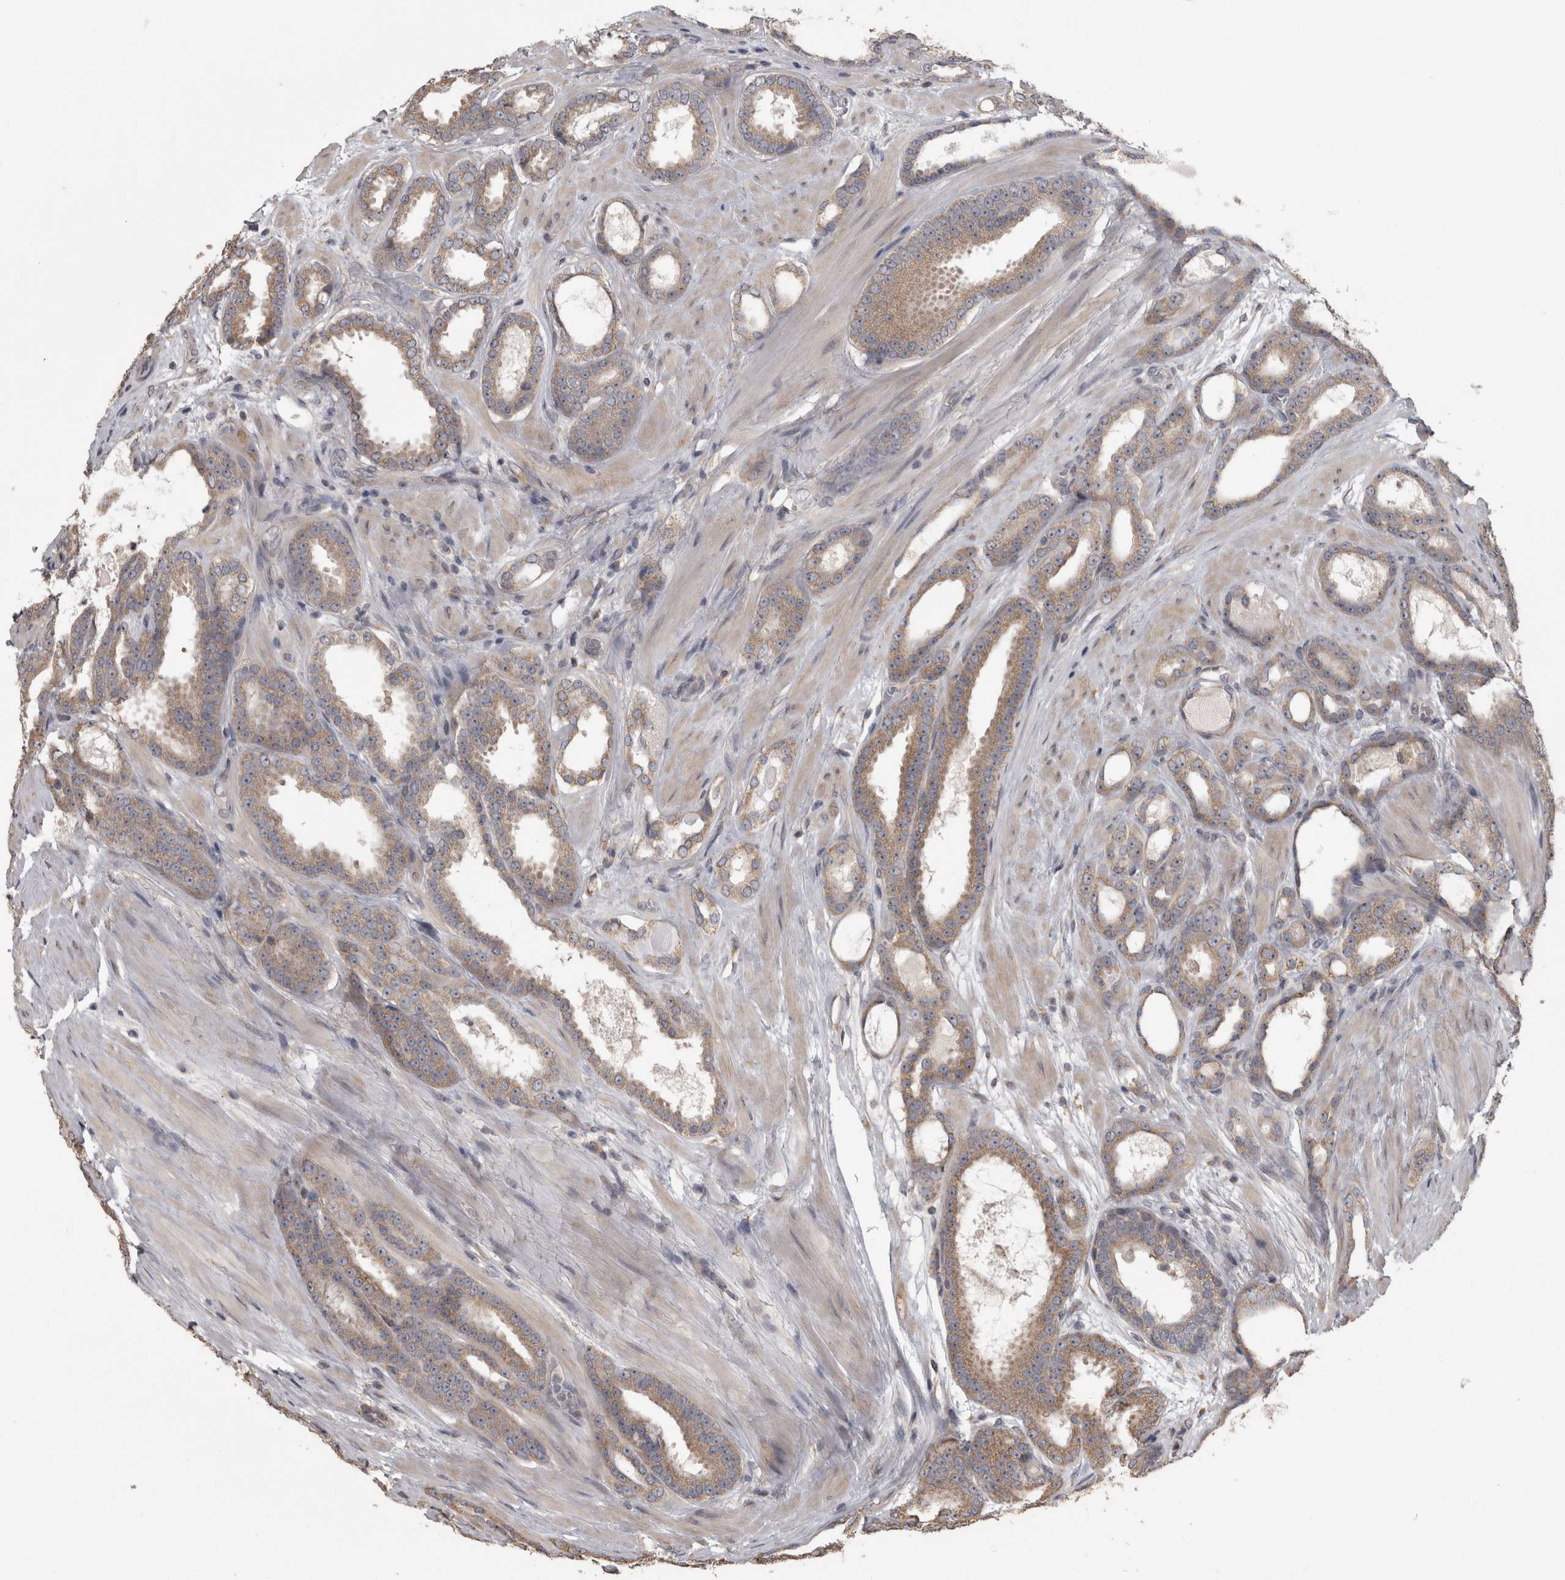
{"staining": {"intensity": "weak", "quantity": ">75%", "location": "cytoplasmic/membranous"}, "tissue": "prostate cancer", "cell_type": "Tumor cells", "image_type": "cancer", "snomed": [{"axis": "morphology", "description": "Adenocarcinoma, High grade"}, {"axis": "topography", "description": "Prostate"}], "caption": "Immunohistochemical staining of human prostate high-grade adenocarcinoma demonstrates low levels of weak cytoplasmic/membranous expression in about >75% of tumor cells.", "gene": "RAB29", "patient": {"sex": "male", "age": 60}}